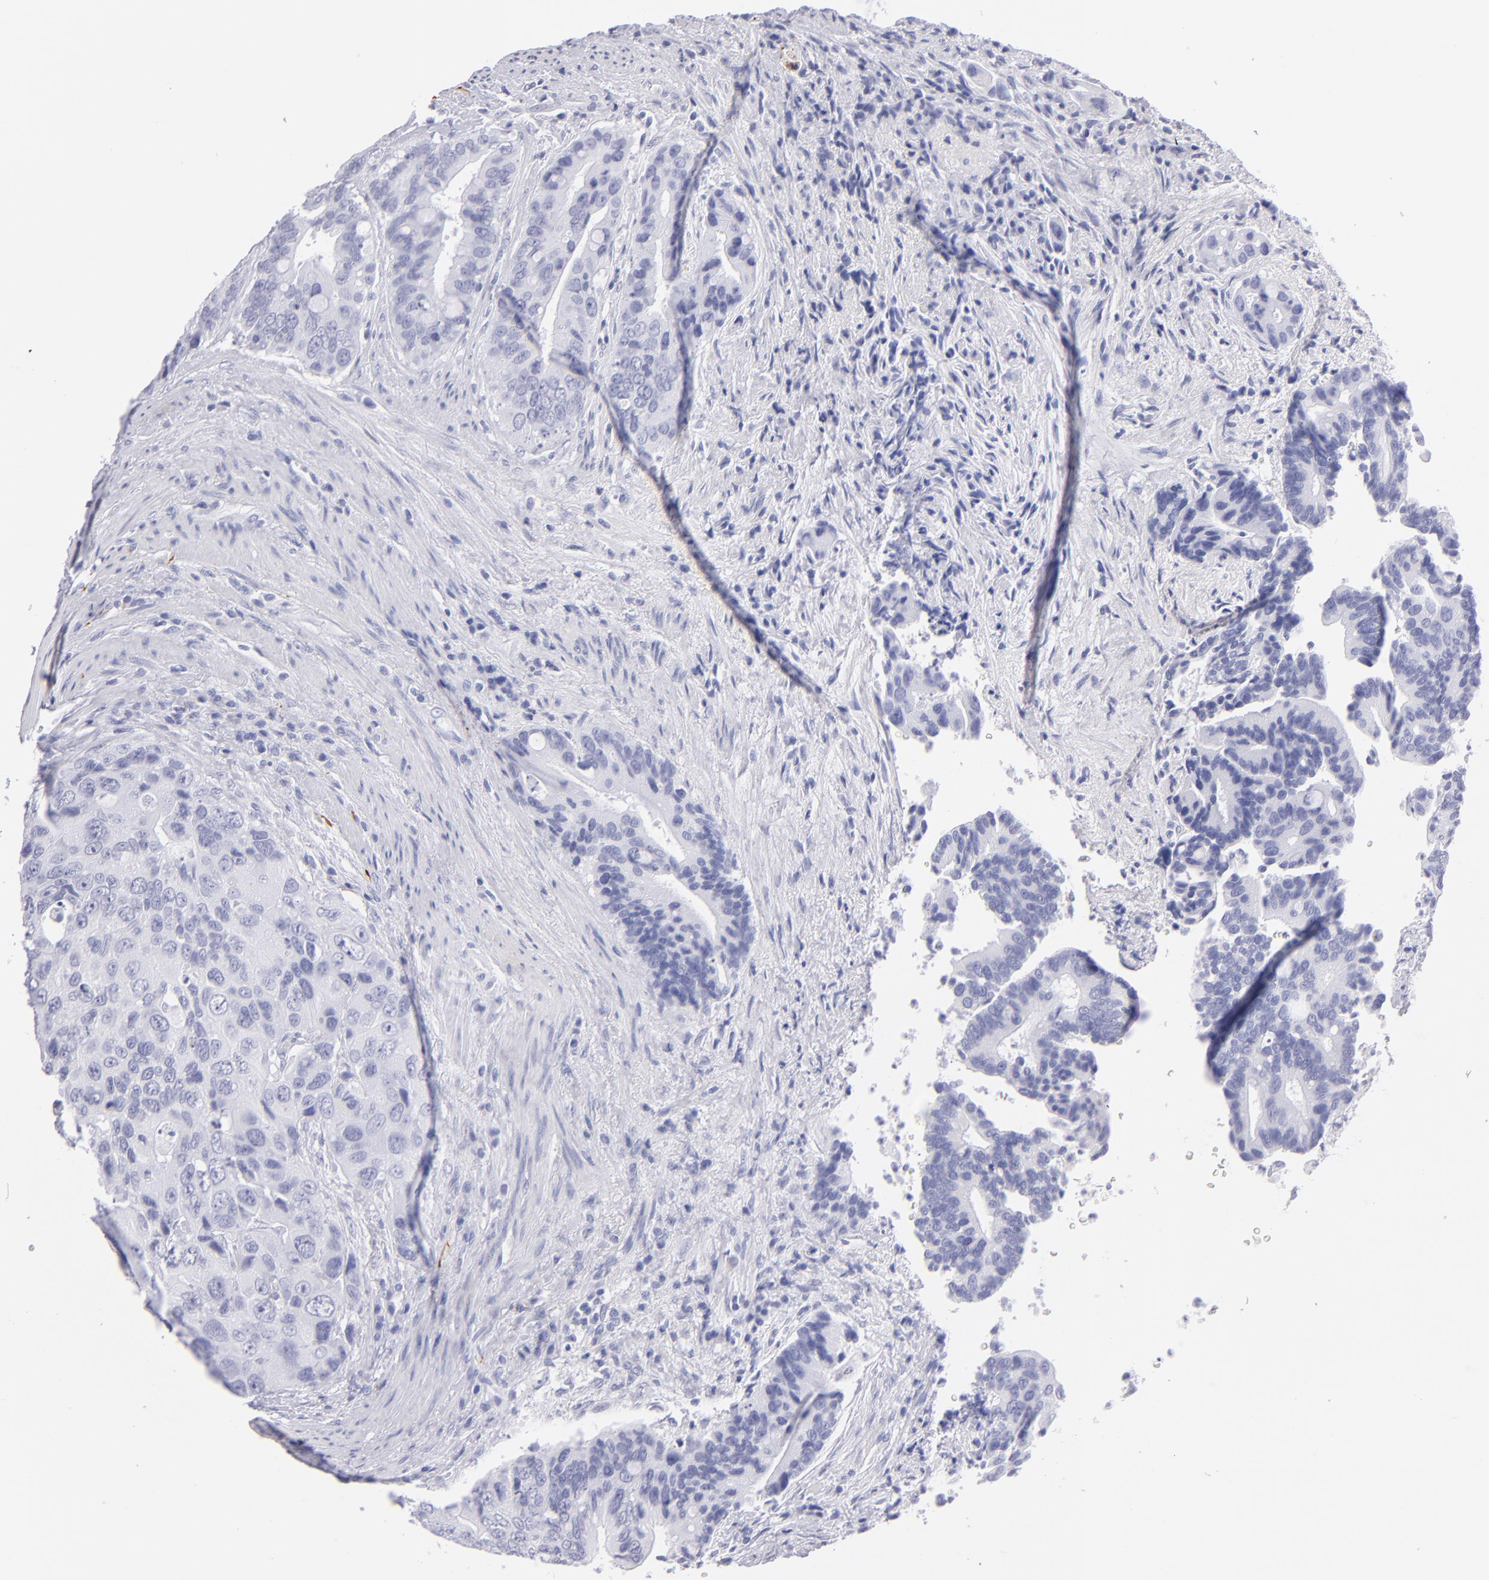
{"staining": {"intensity": "negative", "quantity": "none", "location": "none"}, "tissue": "colorectal cancer", "cell_type": "Tumor cells", "image_type": "cancer", "snomed": [{"axis": "morphology", "description": "Adenocarcinoma, NOS"}, {"axis": "topography", "description": "Rectum"}], "caption": "Immunohistochemistry (IHC) micrograph of neoplastic tissue: colorectal cancer stained with DAB exhibits no significant protein expression in tumor cells. (DAB (3,3'-diaminobenzidine) IHC, high magnification).", "gene": "PRPH", "patient": {"sex": "female", "age": 67}}